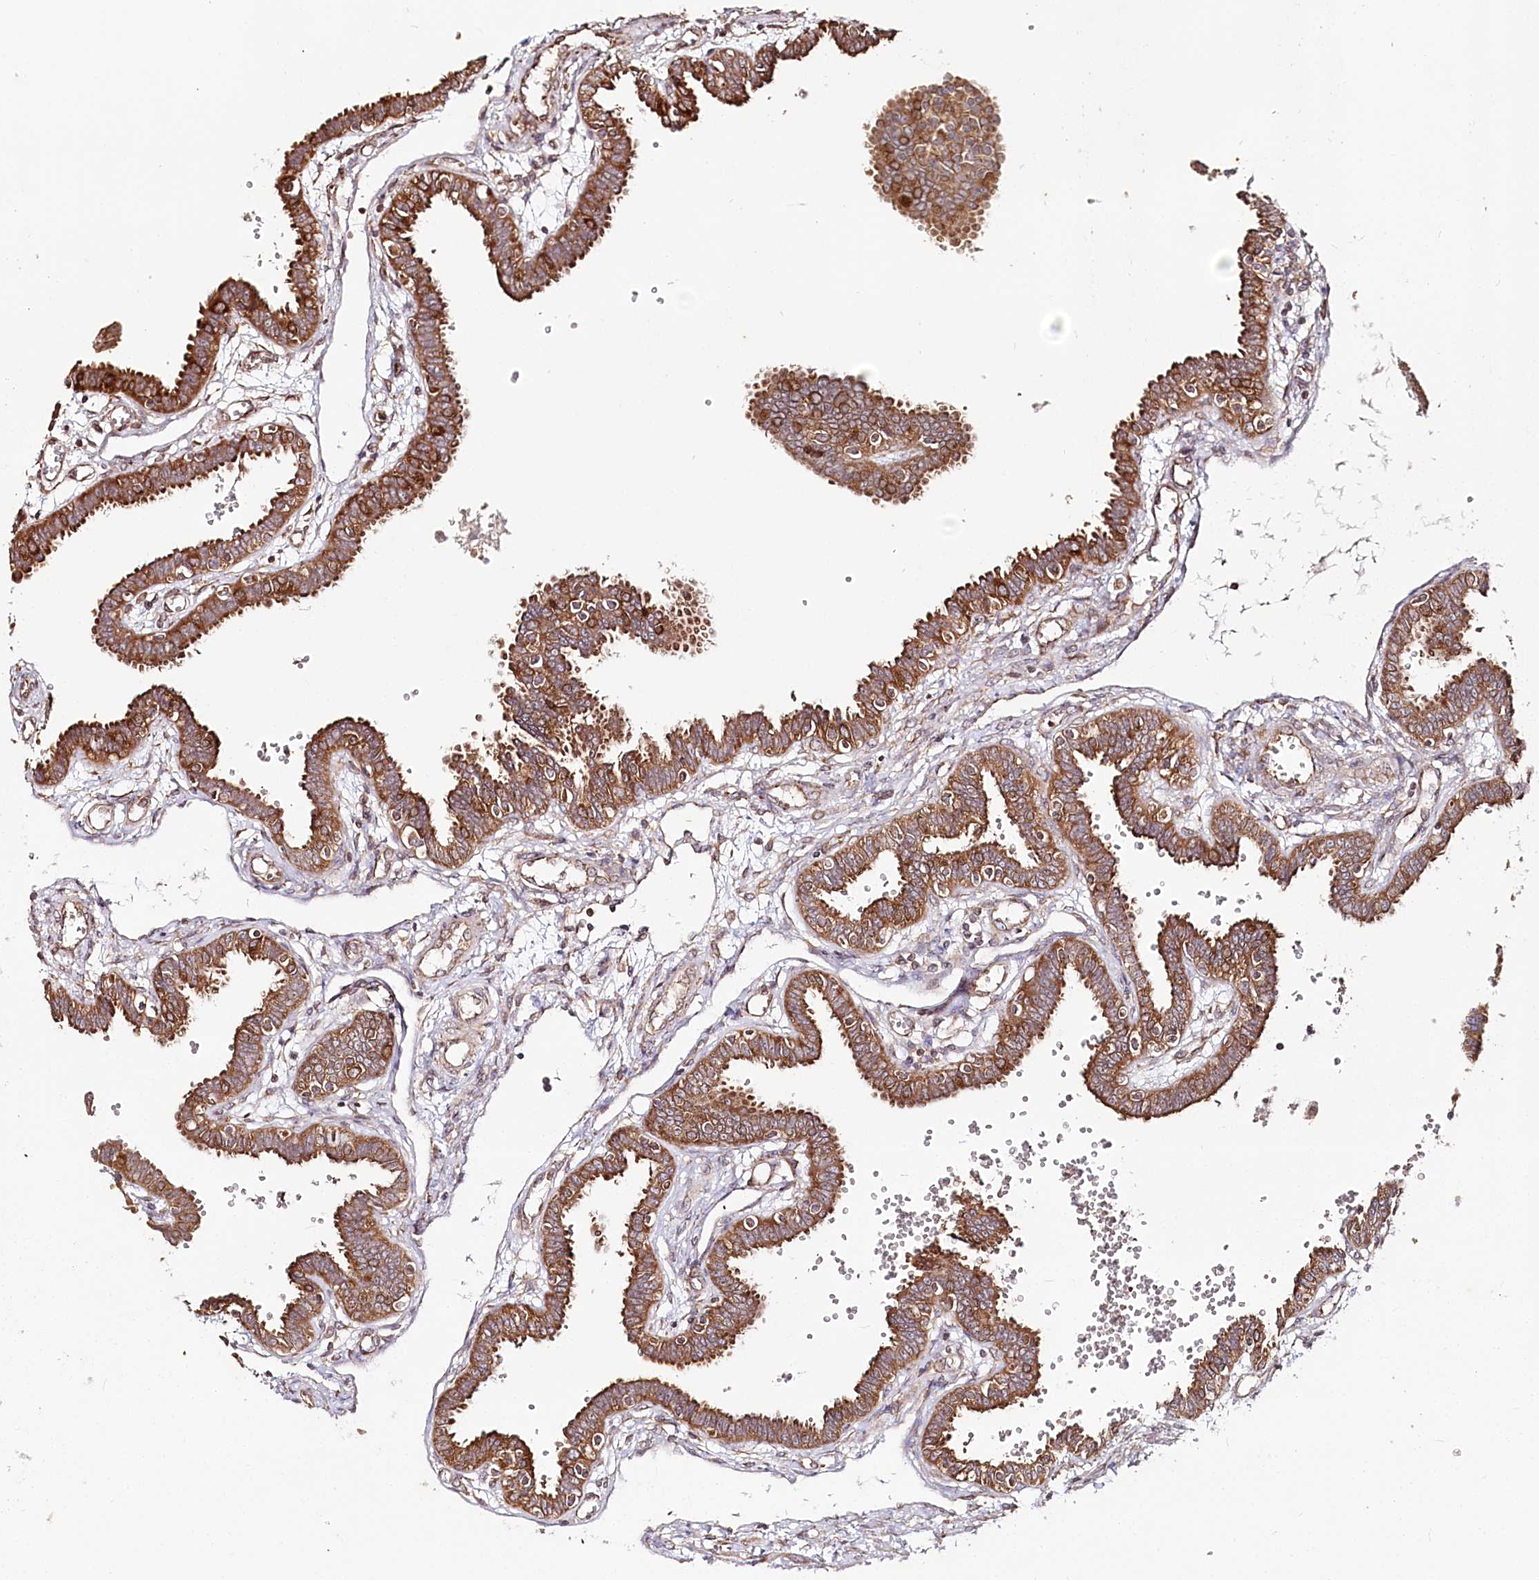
{"staining": {"intensity": "moderate", "quantity": ">75%", "location": "cytoplasmic/membranous"}, "tissue": "fallopian tube", "cell_type": "Glandular cells", "image_type": "normal", "snomed": [{"axis": "morphology", "description": "Normal tissue, NOS"}, {"axis": "topography", "description": "Fallopian tube"}], "caption": "Fallopian tube stained with DAB (3,3'-diaminobenzidine) immunohistochemistry (IHC) exhibits medium levels of moderate cytoplasmic/membranous positivity in about >75% of glandular cells.", "gene": "OTUD4", "patient": {"sex": "female", "age": 32}}